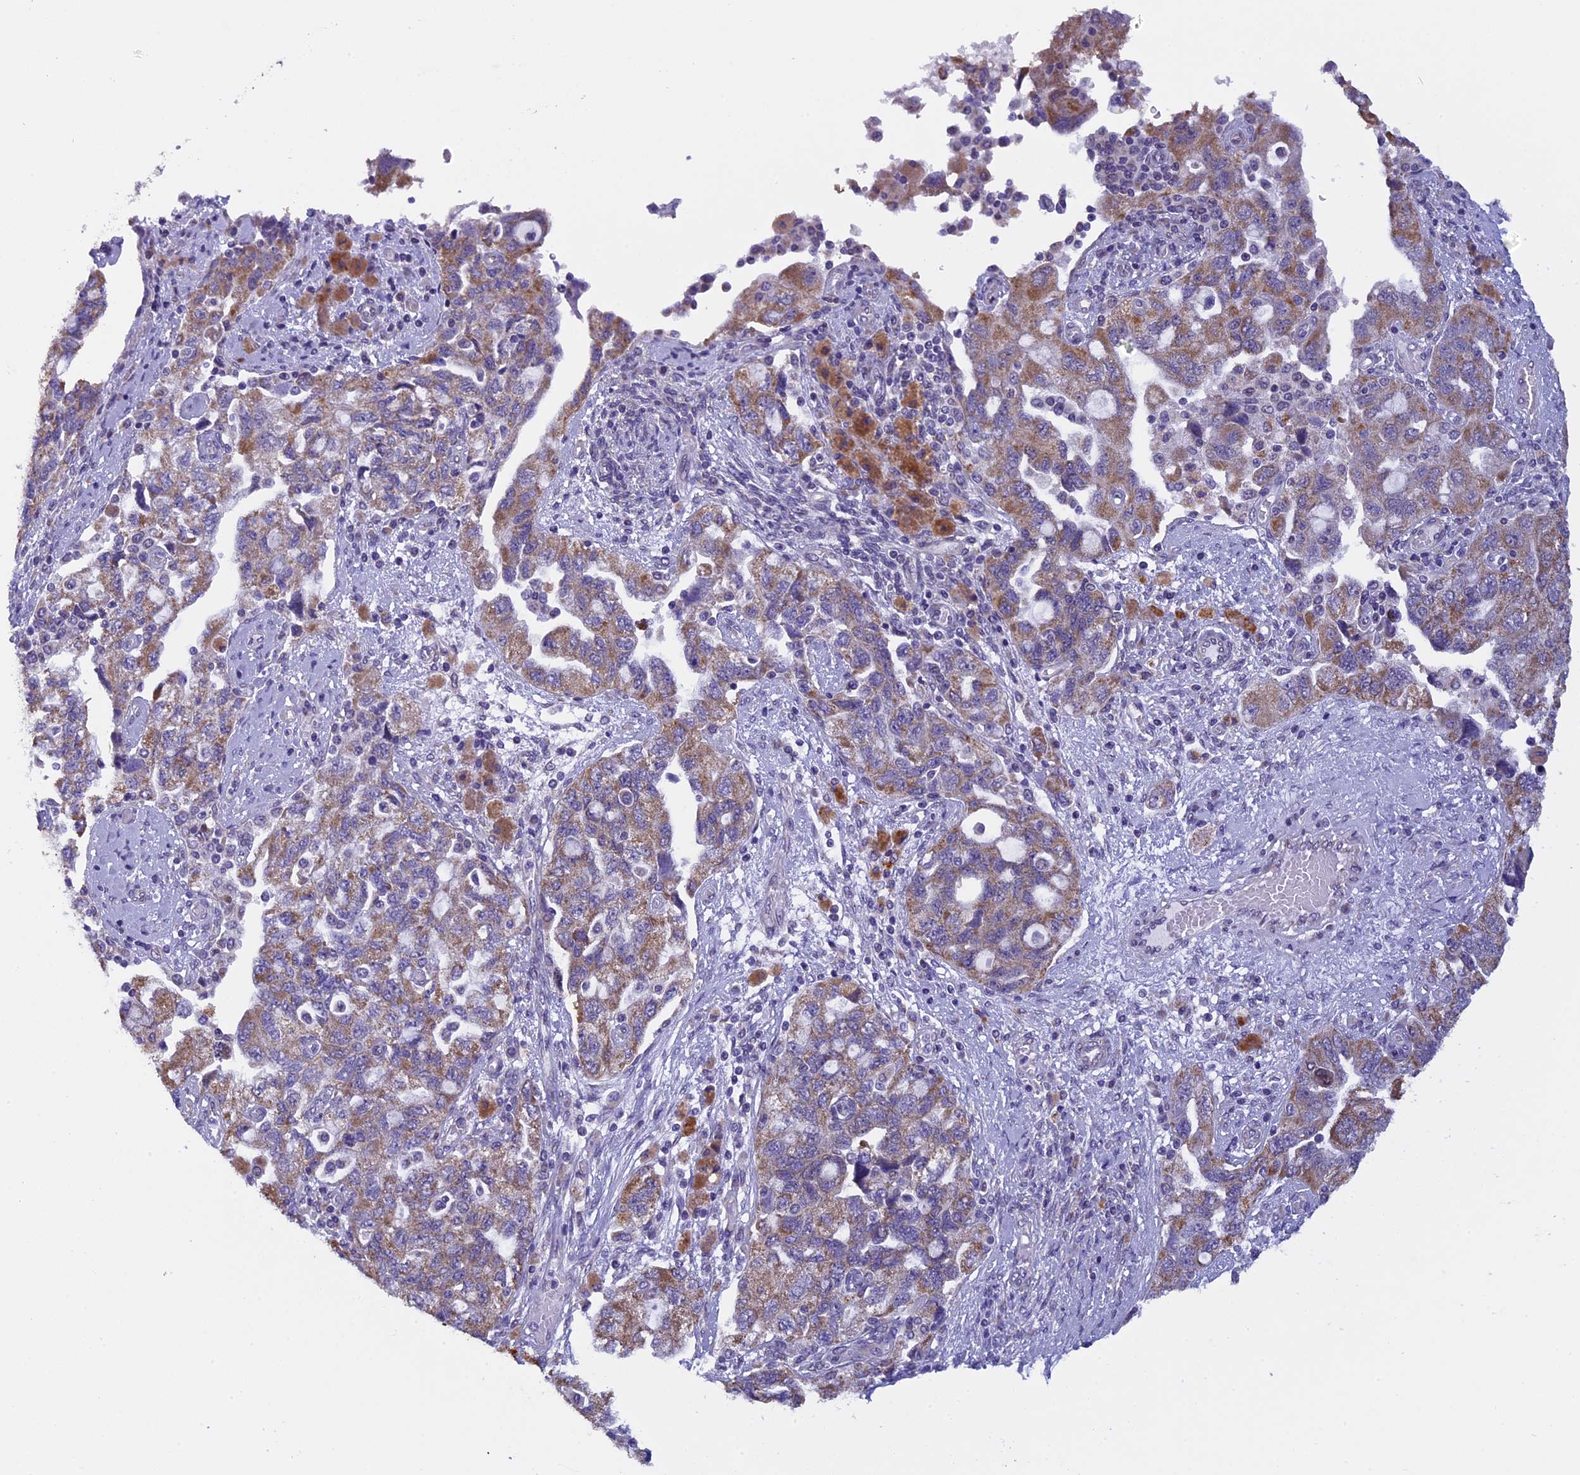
{"staining": {"intensity": "moderate", "quantity": ">75%", "location": "cytoplasmic/membranous"}, "tissue": "ovarian cancer", "cell_type": "Tumor cells", "image_type": "cancer", "snomed": [{"axis": "morphology", "description": "Carcinoma, NOS"}, {"axis": "morphology", "description": "Cystadenocarcinoma, serous, NOS"}, {"axis": "topography", "description": "Ovary"}], "caption": "Brown immunohistochemical staining in serous cystadenocarcinoma (ovarian) reveals moderate cytoplasmic/membranous staining in approximately >75% of tumor cells. (DAB (3,3'-diaminobenzidine) IHC with brightfield microscopy, high magnification).", "gene": "ZNF317", "patient": {"sex": "female", "age": 69}}